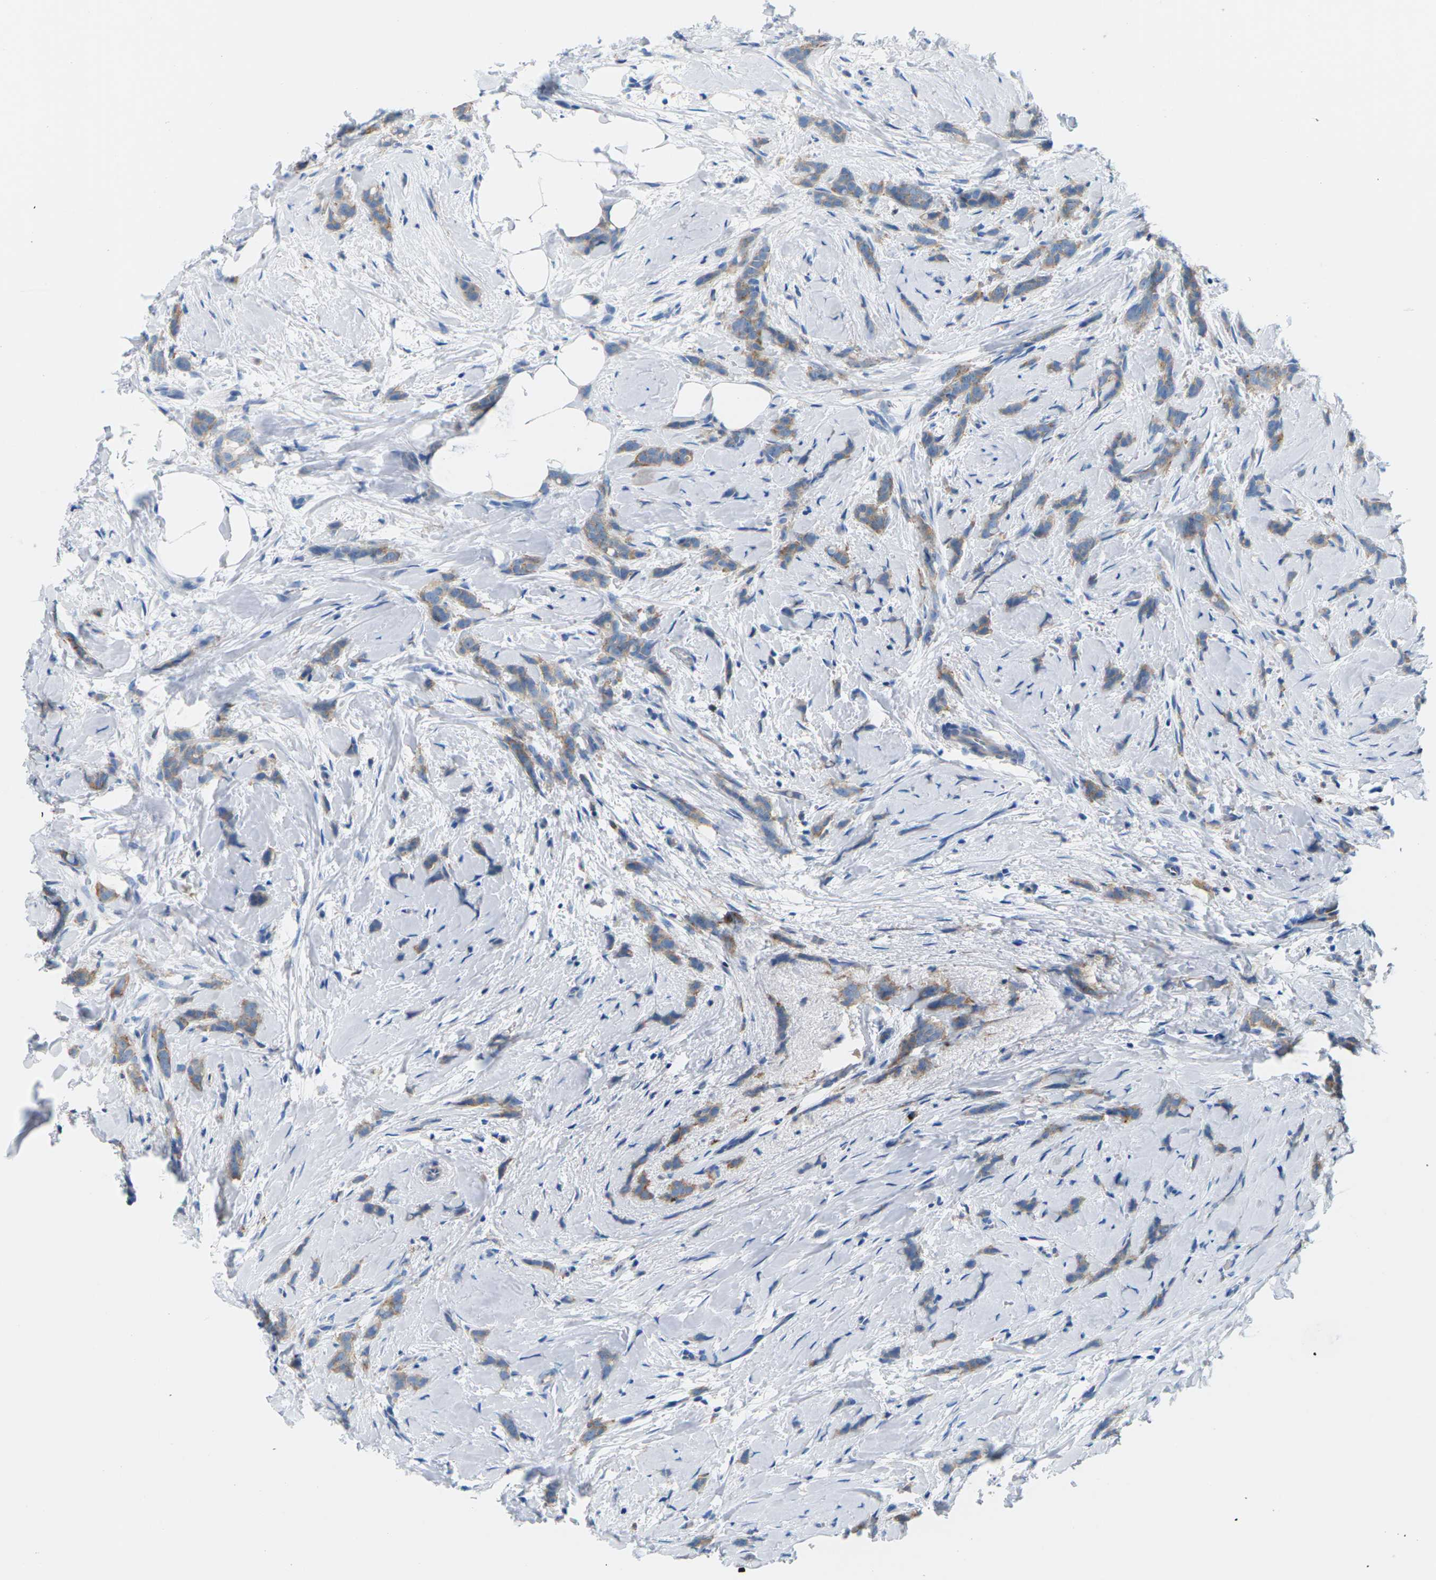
{"staining": {"intensity": "moderate", "quantity": ">75%", "location": "cytoplasmic/membranous"}, "tissue": "breast cancer", "cell_type": "Tumor cells", "image_type": "cancer", "snomed": [{"axis": "morphology", "description": "Lobular carcinoma, in situ"}, {"axis": "morphology", "description": "Lobular carcinoma"}, {"axis": "topography", "description": "Breast"}], "caption": "Immunohistochemical staining of breast cancer demonstrates moderate cytoplasmic/membranous protein positivity in about >75% of tumor cells.", "gene": "SYNGR2", "patient": {"sex": "female", "age": 41}}